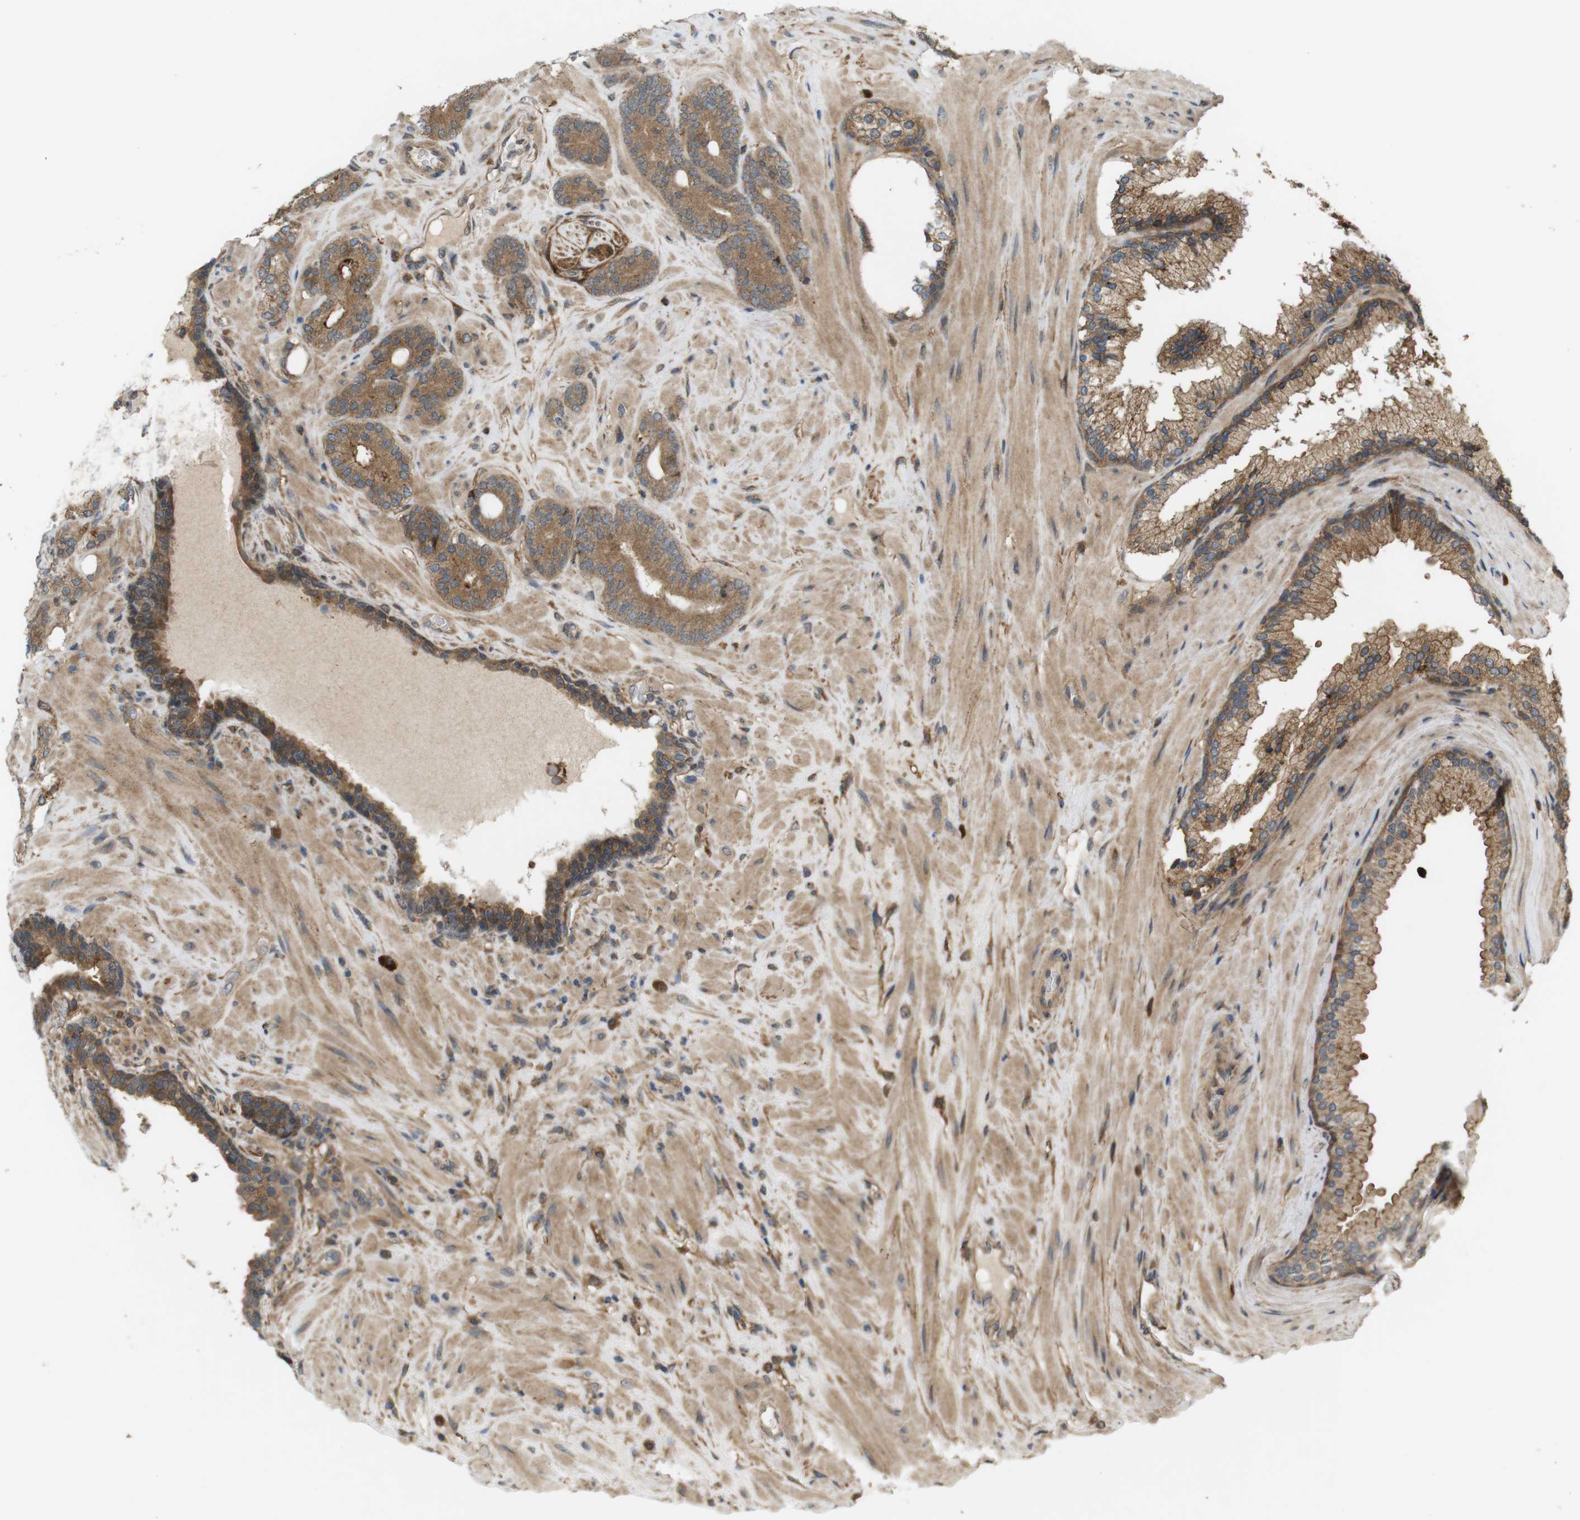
{"staining": {"intensity": "moderate", "quantity": ">75%", "location": "cytoplasmic/membranous"}, "tissue": "prostate cancer", "cell_type": "Tumor cells", "image_type": "cancer", "snomed": [{"axis": "morphology", "description": "Adenocarcinoma, Low grade"}, {"axis": "topography", "description": "Prostate"}], "caption": "IHC micrograph of neoplastic tissue: human prostate low-grade adenocarcinoma stained using immunohistochemistry displays medium levels of moderate protein expression localized specifically in the cytoplasmic/membranous of tumor cells, appearing as a cytoplasmic/membranous brown color.", "gene": "DDAH2", "patient": {"sex": "male", "age": 63}}